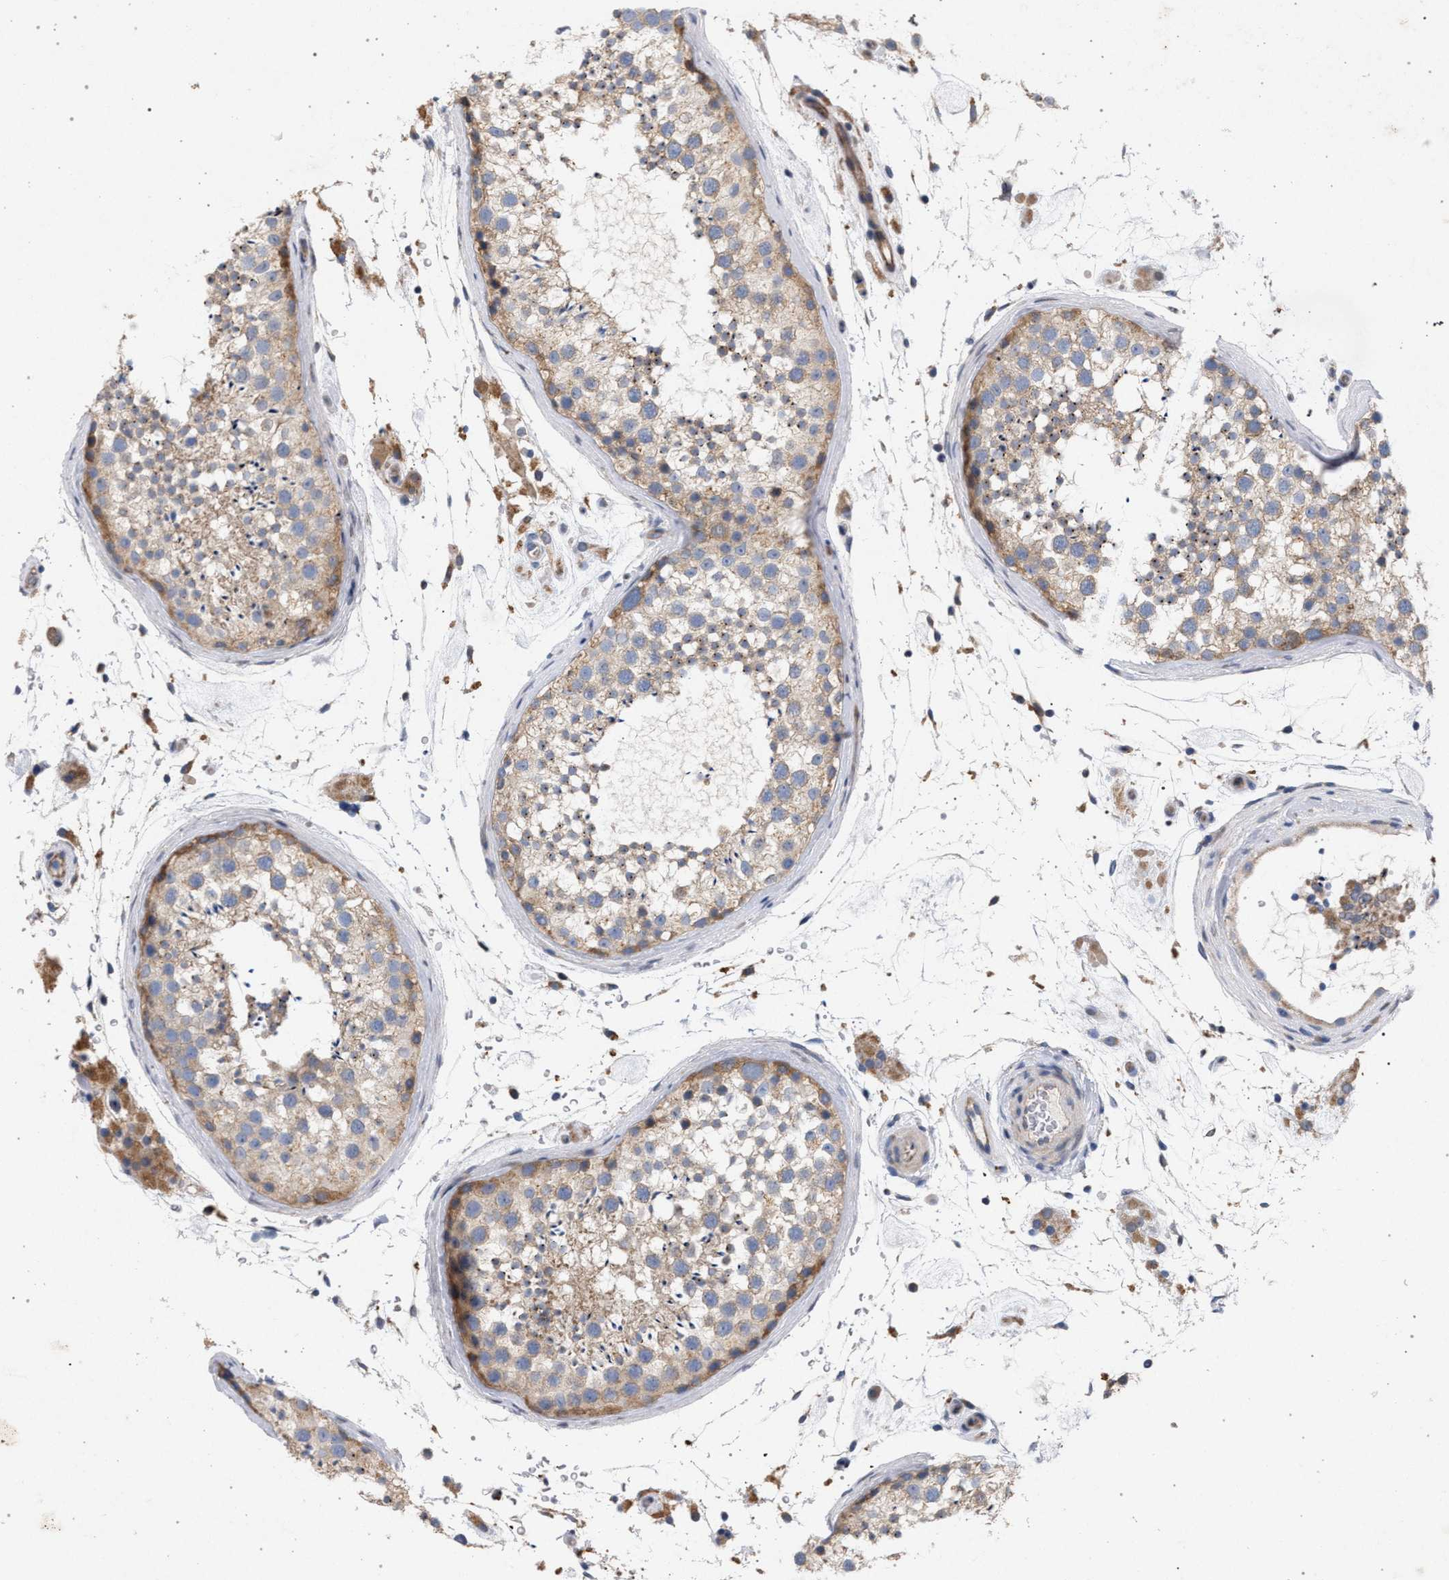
{"staining": {"intensity": "moderate", "quantity": ">75%", "location": "cytoplasmic/membranous"}, "tissue": "testis", "cell_type": "Cells in seminiferous ducts", "image_type": "normal", "snomed": [{"axis": "morphology", "description": "Normal tissue, NOS"}, {"axis": "topography", "description": "Testis"}], "caption": "This photomicrograph shows immunohistochemistry (IHC) staining of benign testis, with medium moderate cytoplasmic/membranous staining in about >75% of cells in seminiferous ducts.", "gene": "MAMDC2", "patient": {"sex": "male", "age": 46}}